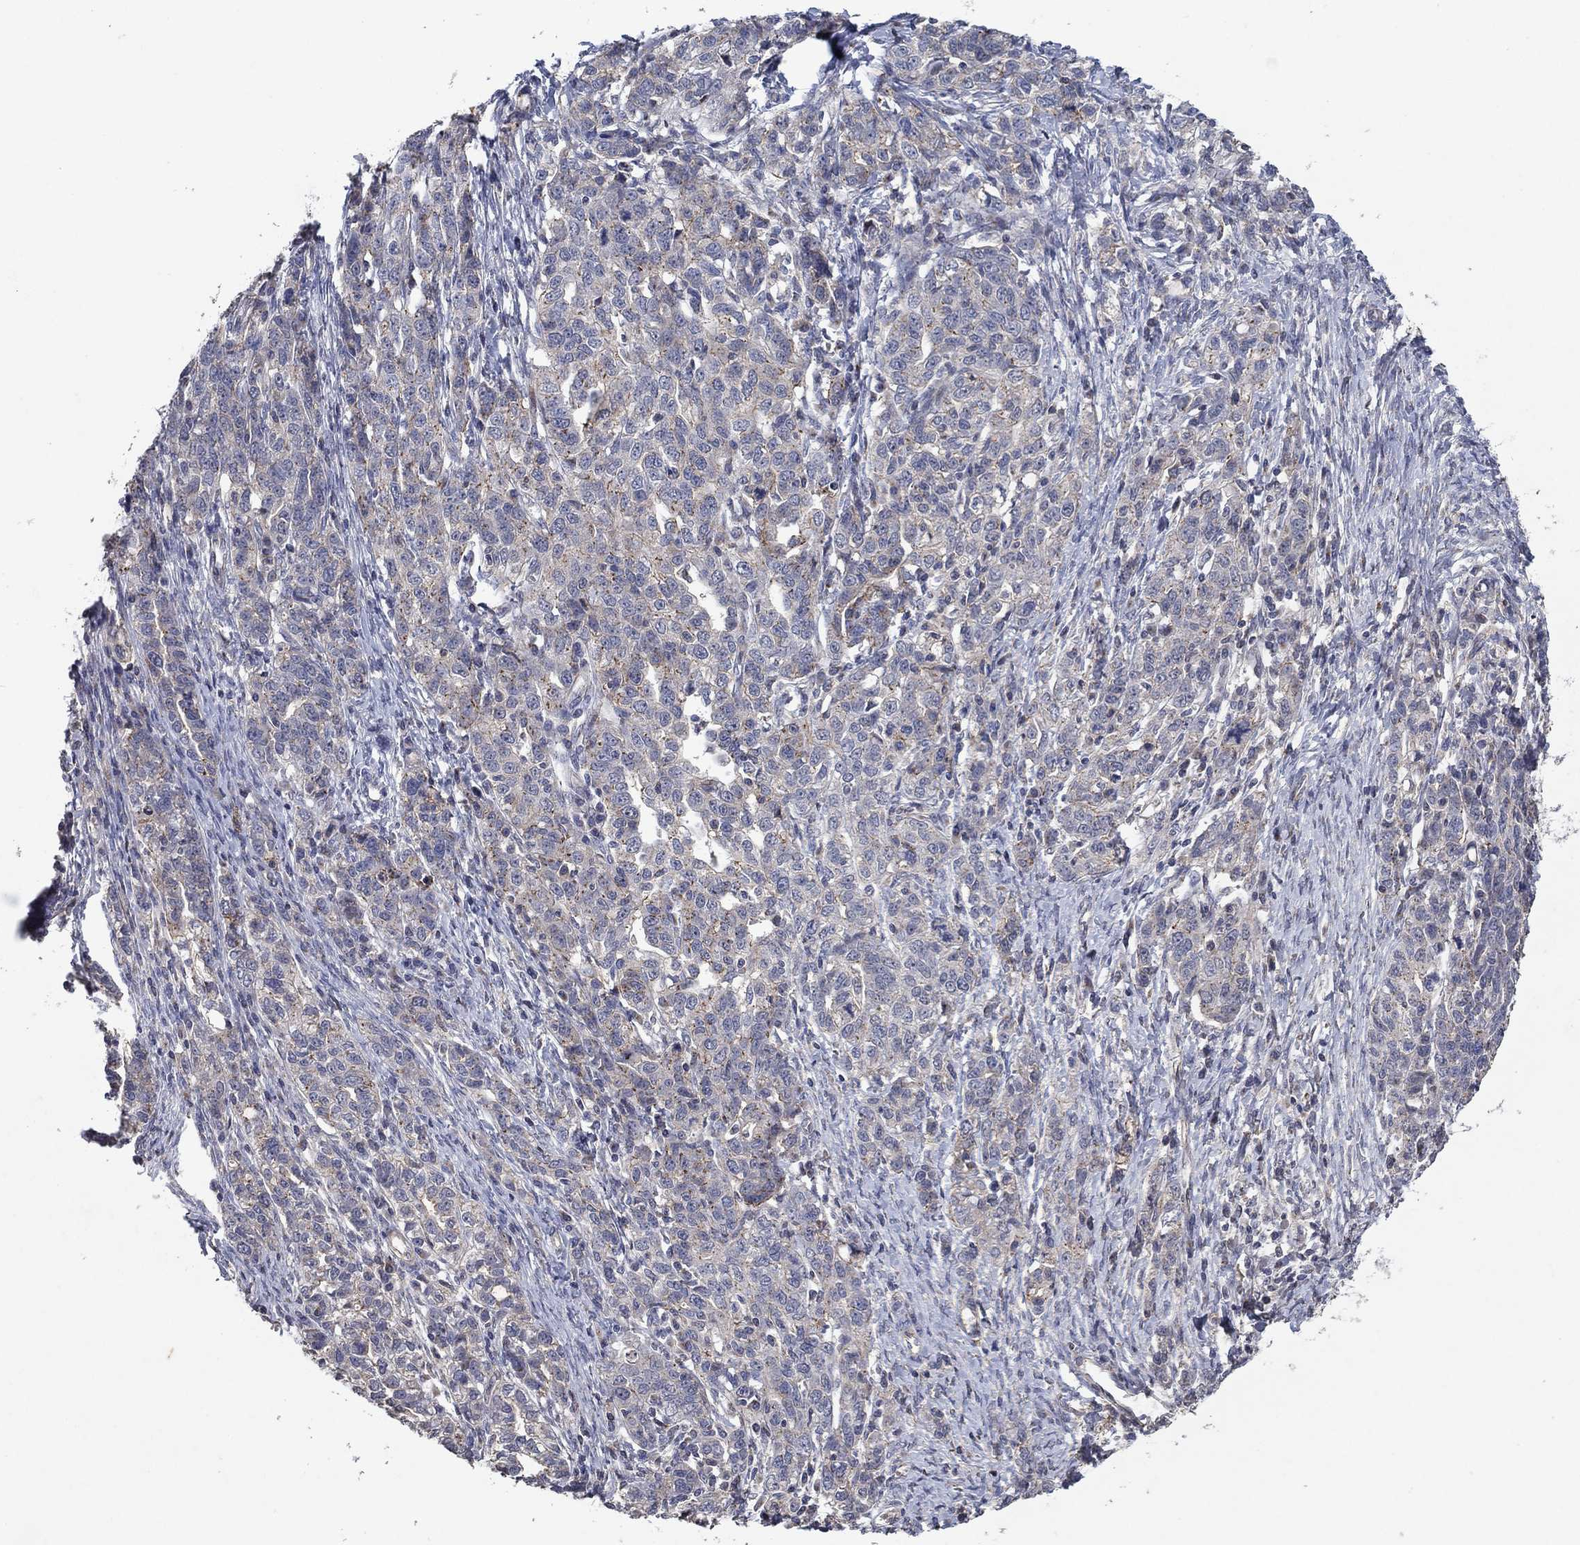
{"staining": {"intensity": "moderate", "quantity": "<25%", "location": "cytoplasmic/membranous"}, "tissue": "ovarian cancer", "cell_type": "Tumor cells", "image_type": "cancer", "snomed": [{"axis": "morphology", "description": "Cystadenocarcinoma, serous, NOS"}, {"axis": "topography", "description": "Ovary"}], "caption": "High-magnification brightfield microscopy of ovarian cancer (serous cystadenocarcinoma) stained with DAB (brown) and counterstained with hematoxylin (blue). tumor cells exhibit moderate cytoplasmic/membranous staining is appreciated in about<25% of cells.", "gene": "FRG1", "patient": {"sex": "female", "age": 71}}